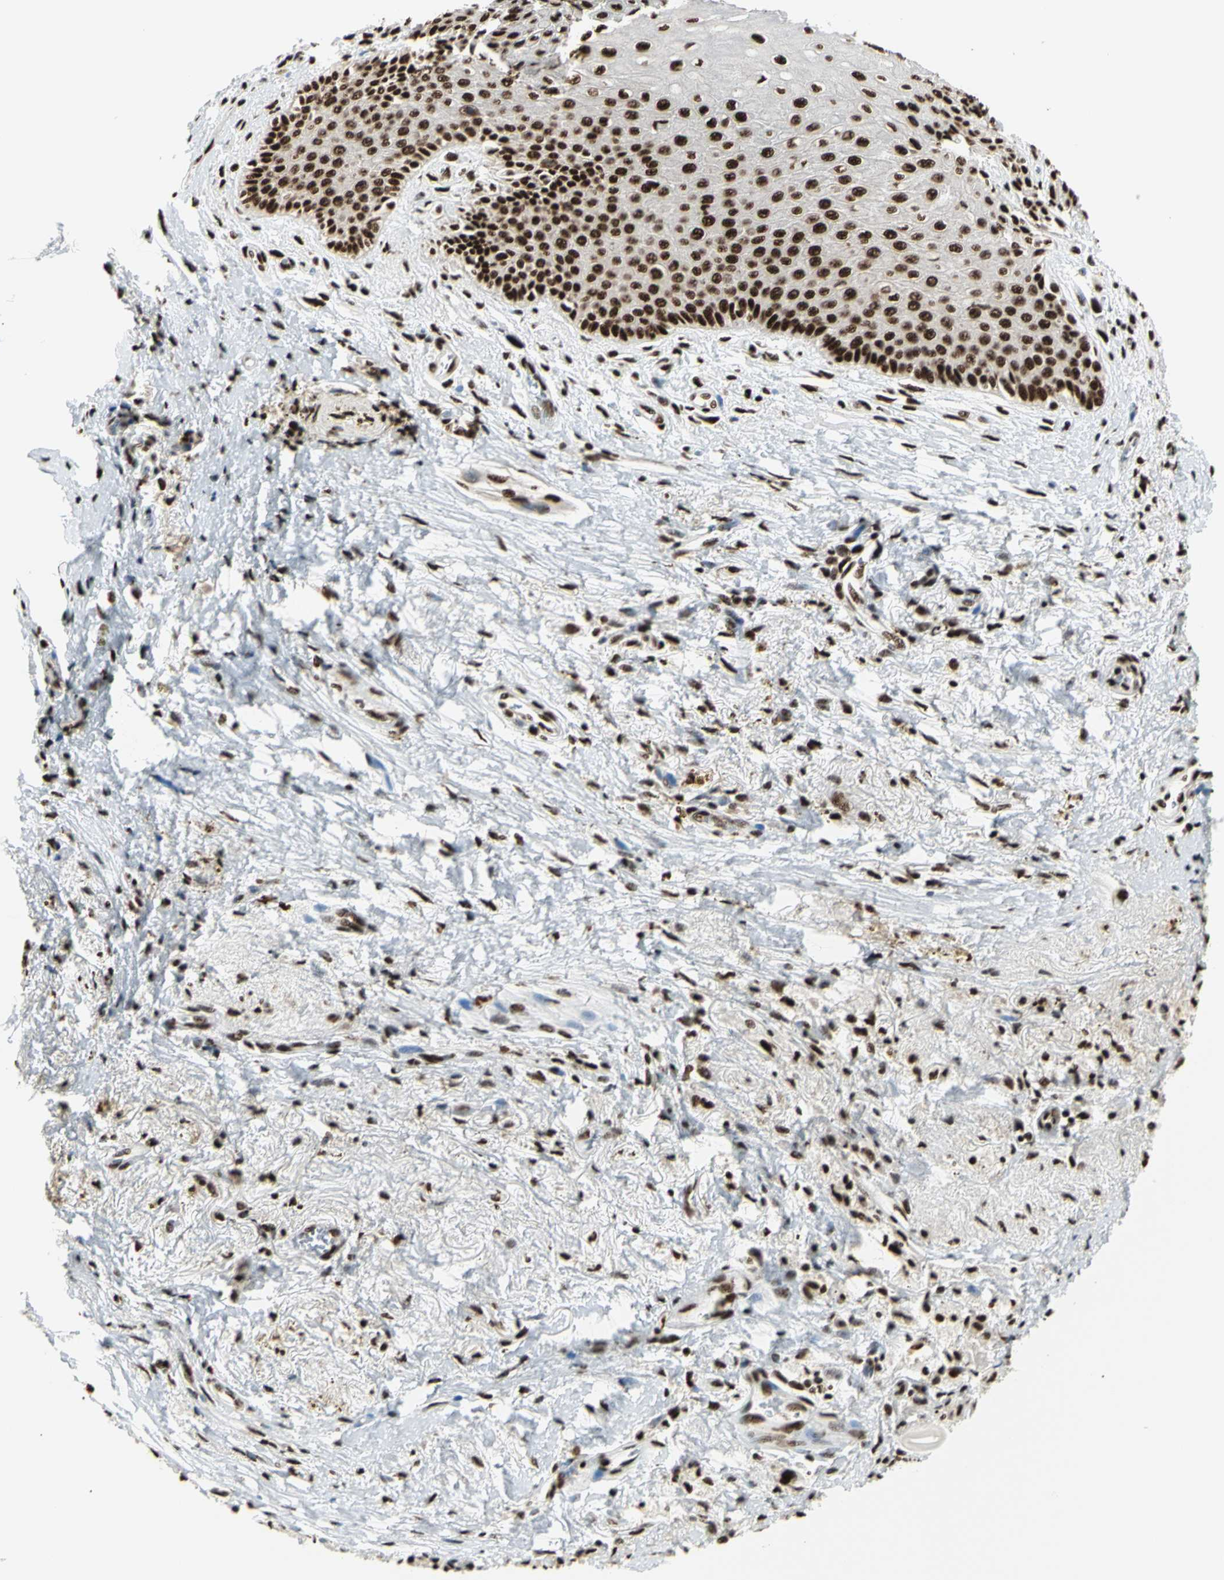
{"staining": {"intensity": "strong", "quantity": ">75%", "location": "nuclear"}, "tissue": "skin", "cell_type": "Epidermal cells", "image_type": "normal", "snomed": [{"axis": "morphology", "description": "Normal tissue, NOS"}, {"axis": "topography", "description": "Anal"}], "caption": "Strong nuclear staining is seen in approximately >75% of epidermal cells in benign skin.", "gene": "CCAR1", "patient": {"sex": "female", "age": 46}}